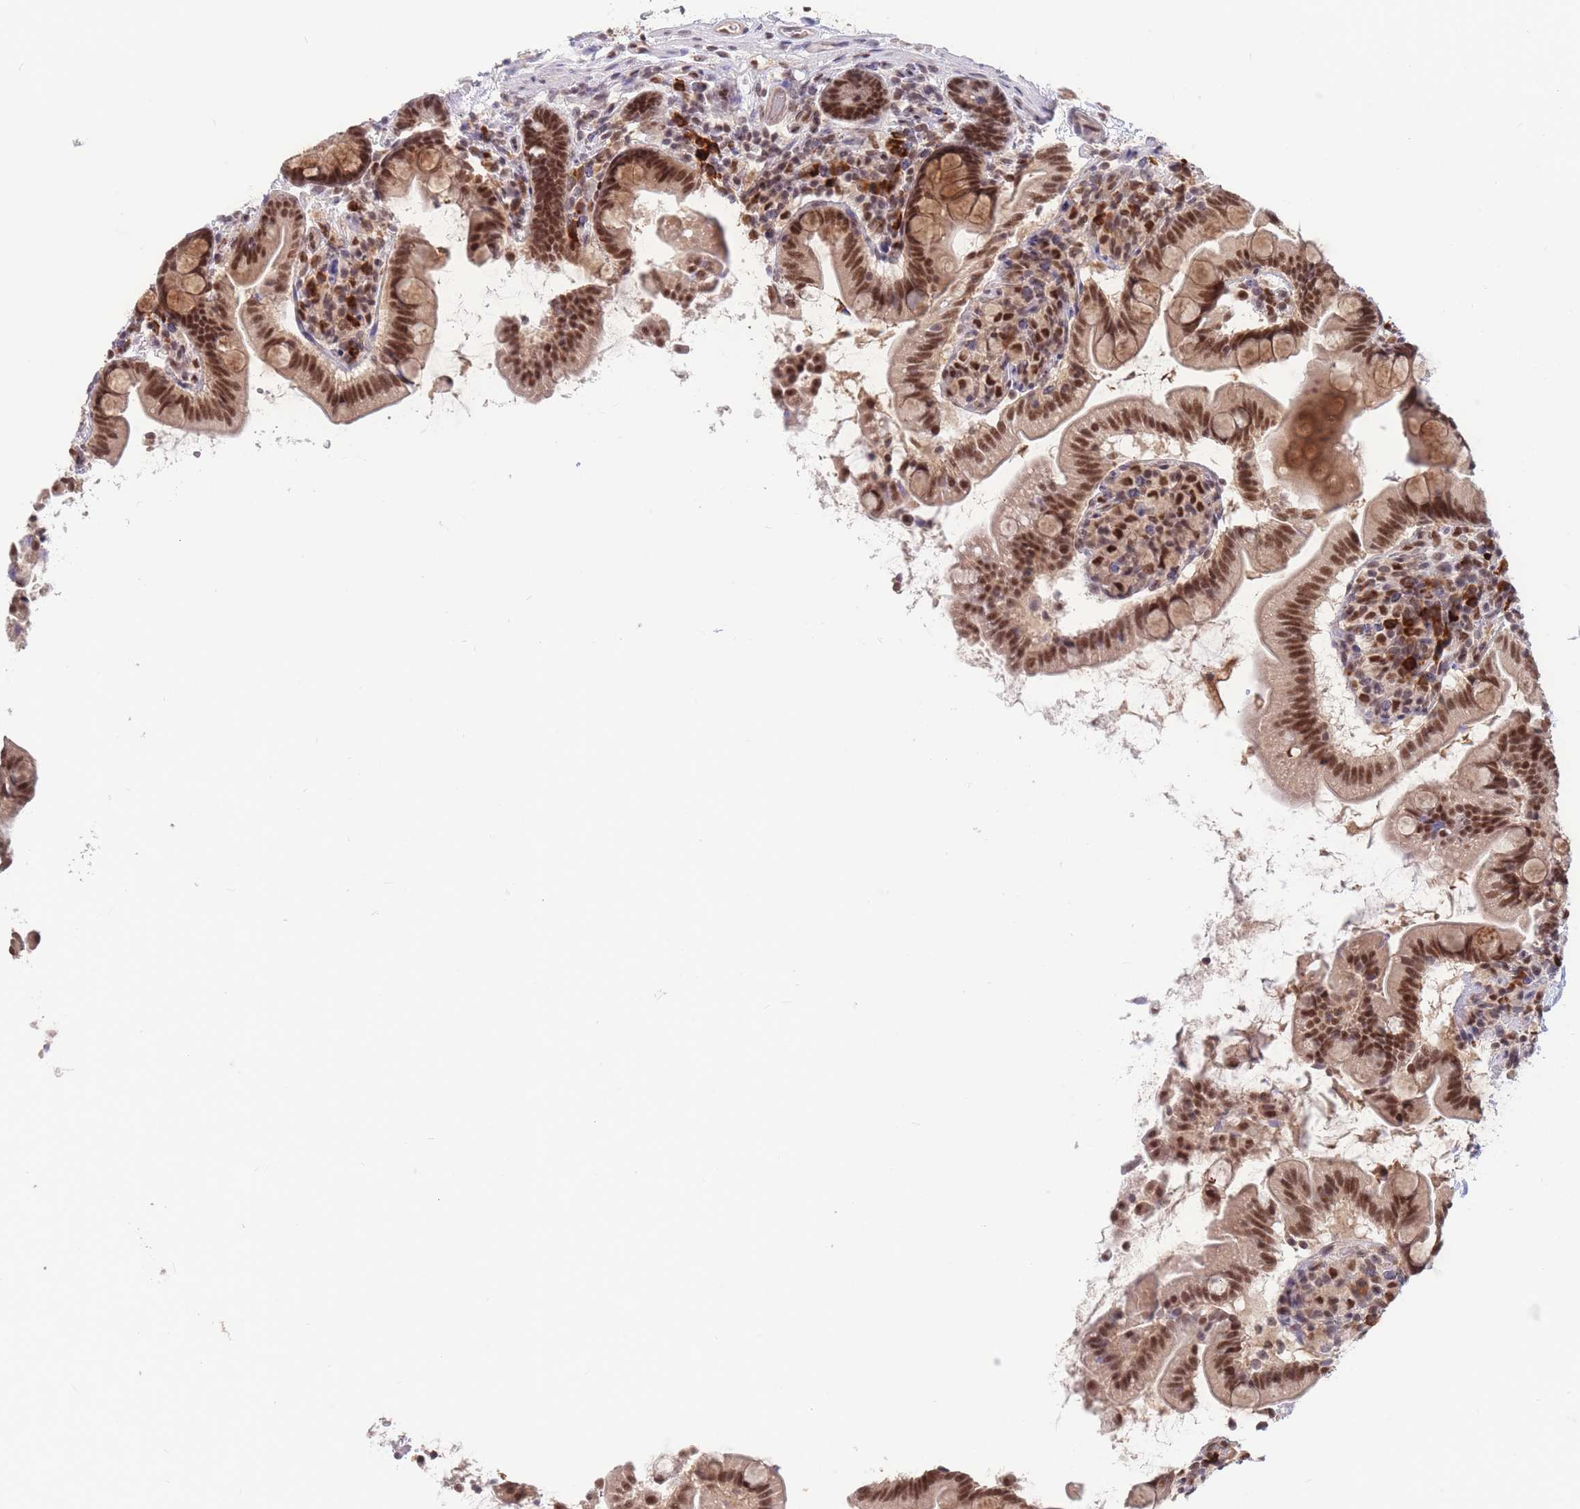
{"staining": {"intensity": "strong", "quantity": ">75%", "location": "nuclear"}, "tissue": "small intestine", "cell_type": "Glandular cells", "image_type": "normal", "snomed": [{"axis": "morphology", "description": "Normal tissue, NOS"}, {"axis": "topography", "description": "Small intestine"}], "caption": "Unremarkable small intestine was stained to show a protein in brown. There is high levels of strong nuclear staining in about >75% of glandular cells.", "gene": "SMAD9", "patient": {"sex": "female", "age": 64}}